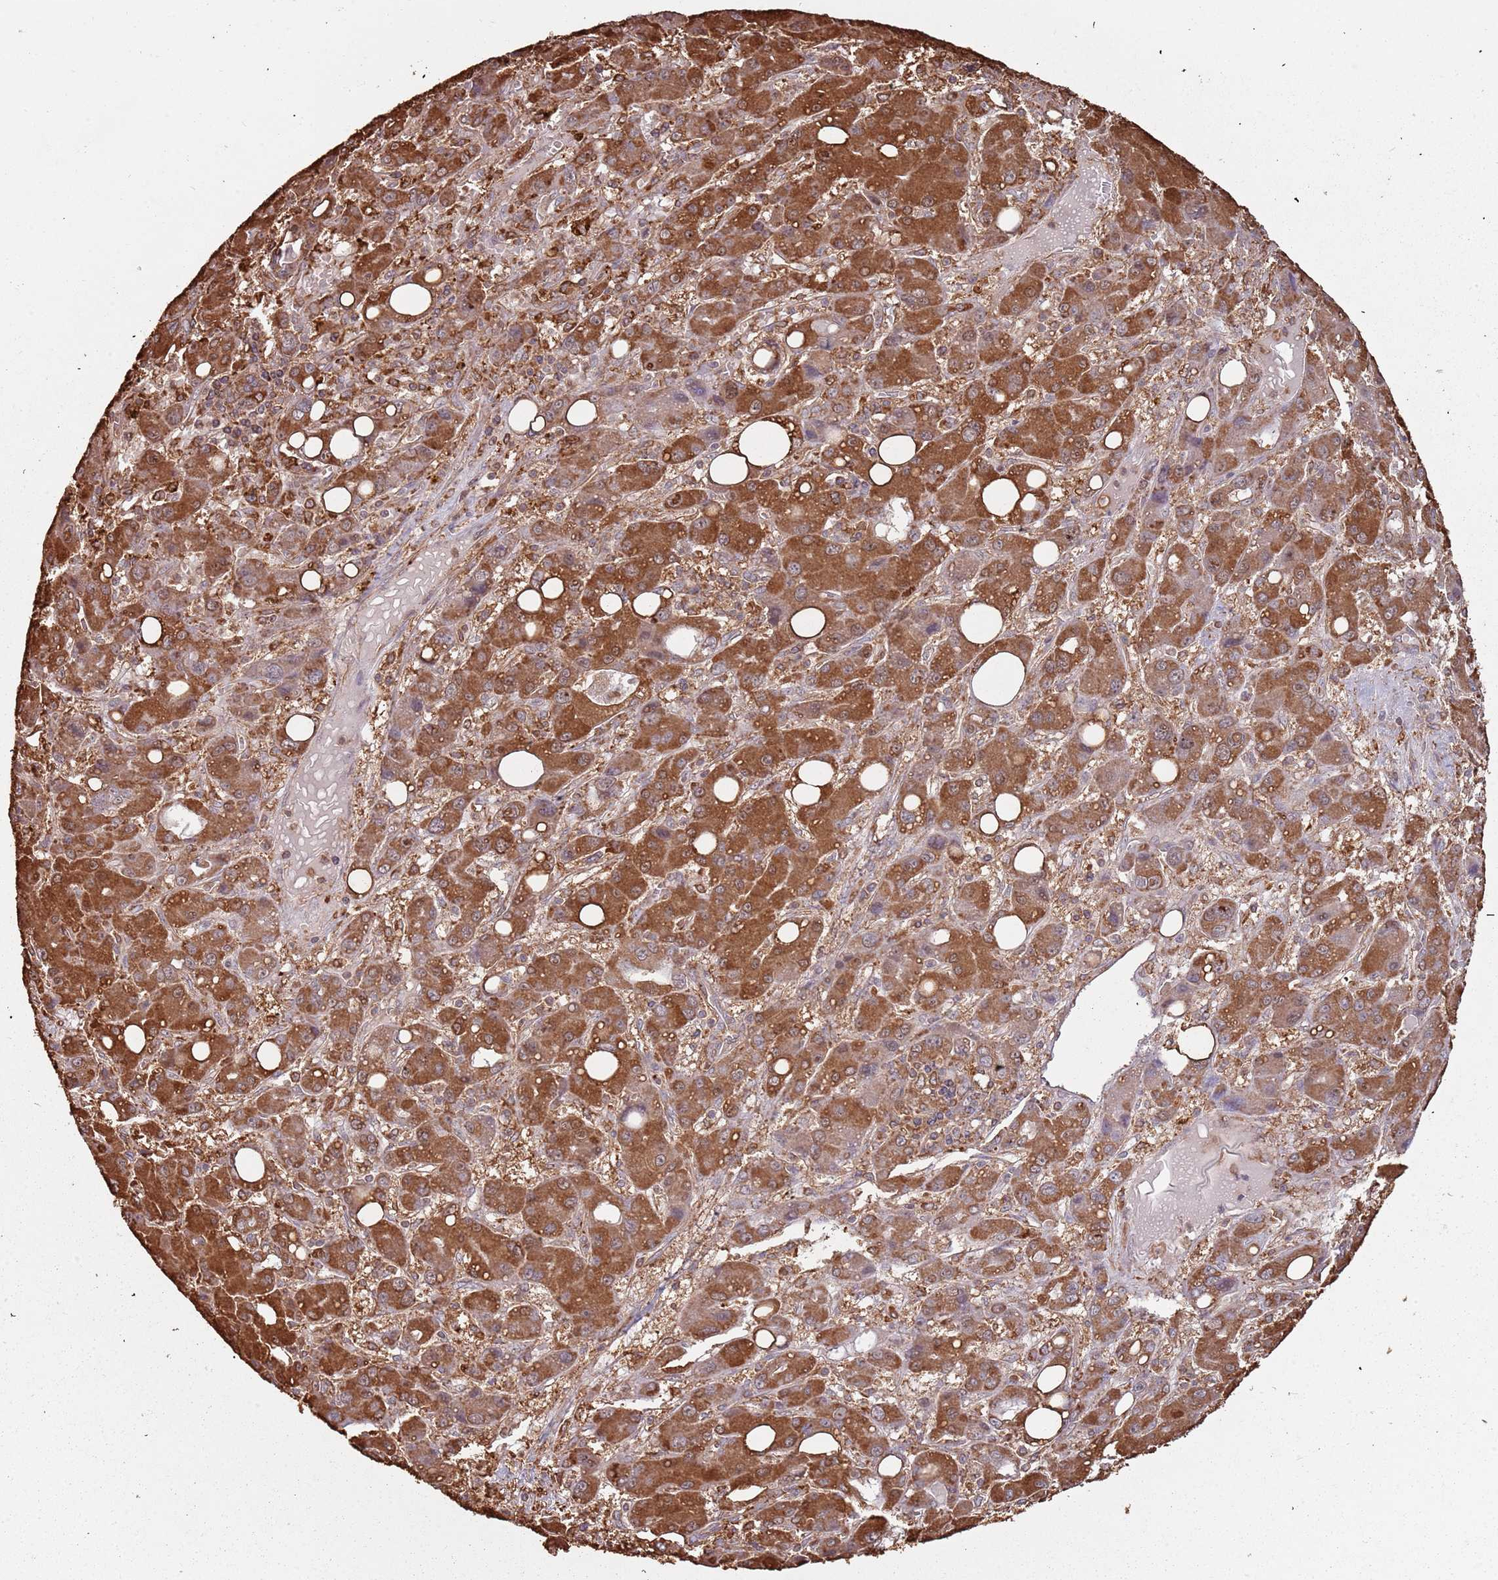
{"staining": {"intensity": "strong", "quantity": ">75%", "location": "cytoplasmic/membranous"}, "tissue": "liver cancer", "cell_type": "Tumor cells", "image_type": "cancer", "snomed": [{"axis": "morphology", "description": "Carcinoma, Hepatocellular, NOS"}, {"axis": "topography", "description": "Liver"}], "caption": "Protein expression by IHC reveals strong cytoplasmic/membranous staining in approximately >75% of tumor cells in hepatocellular carcinoma (liver). The staining was performed using DAB, with brown indicating positive protein expression. Nuclei are stained blue with hematoxylin.", "gene": "ATOSB", "patient": {"sex": "male", "age": 55}}